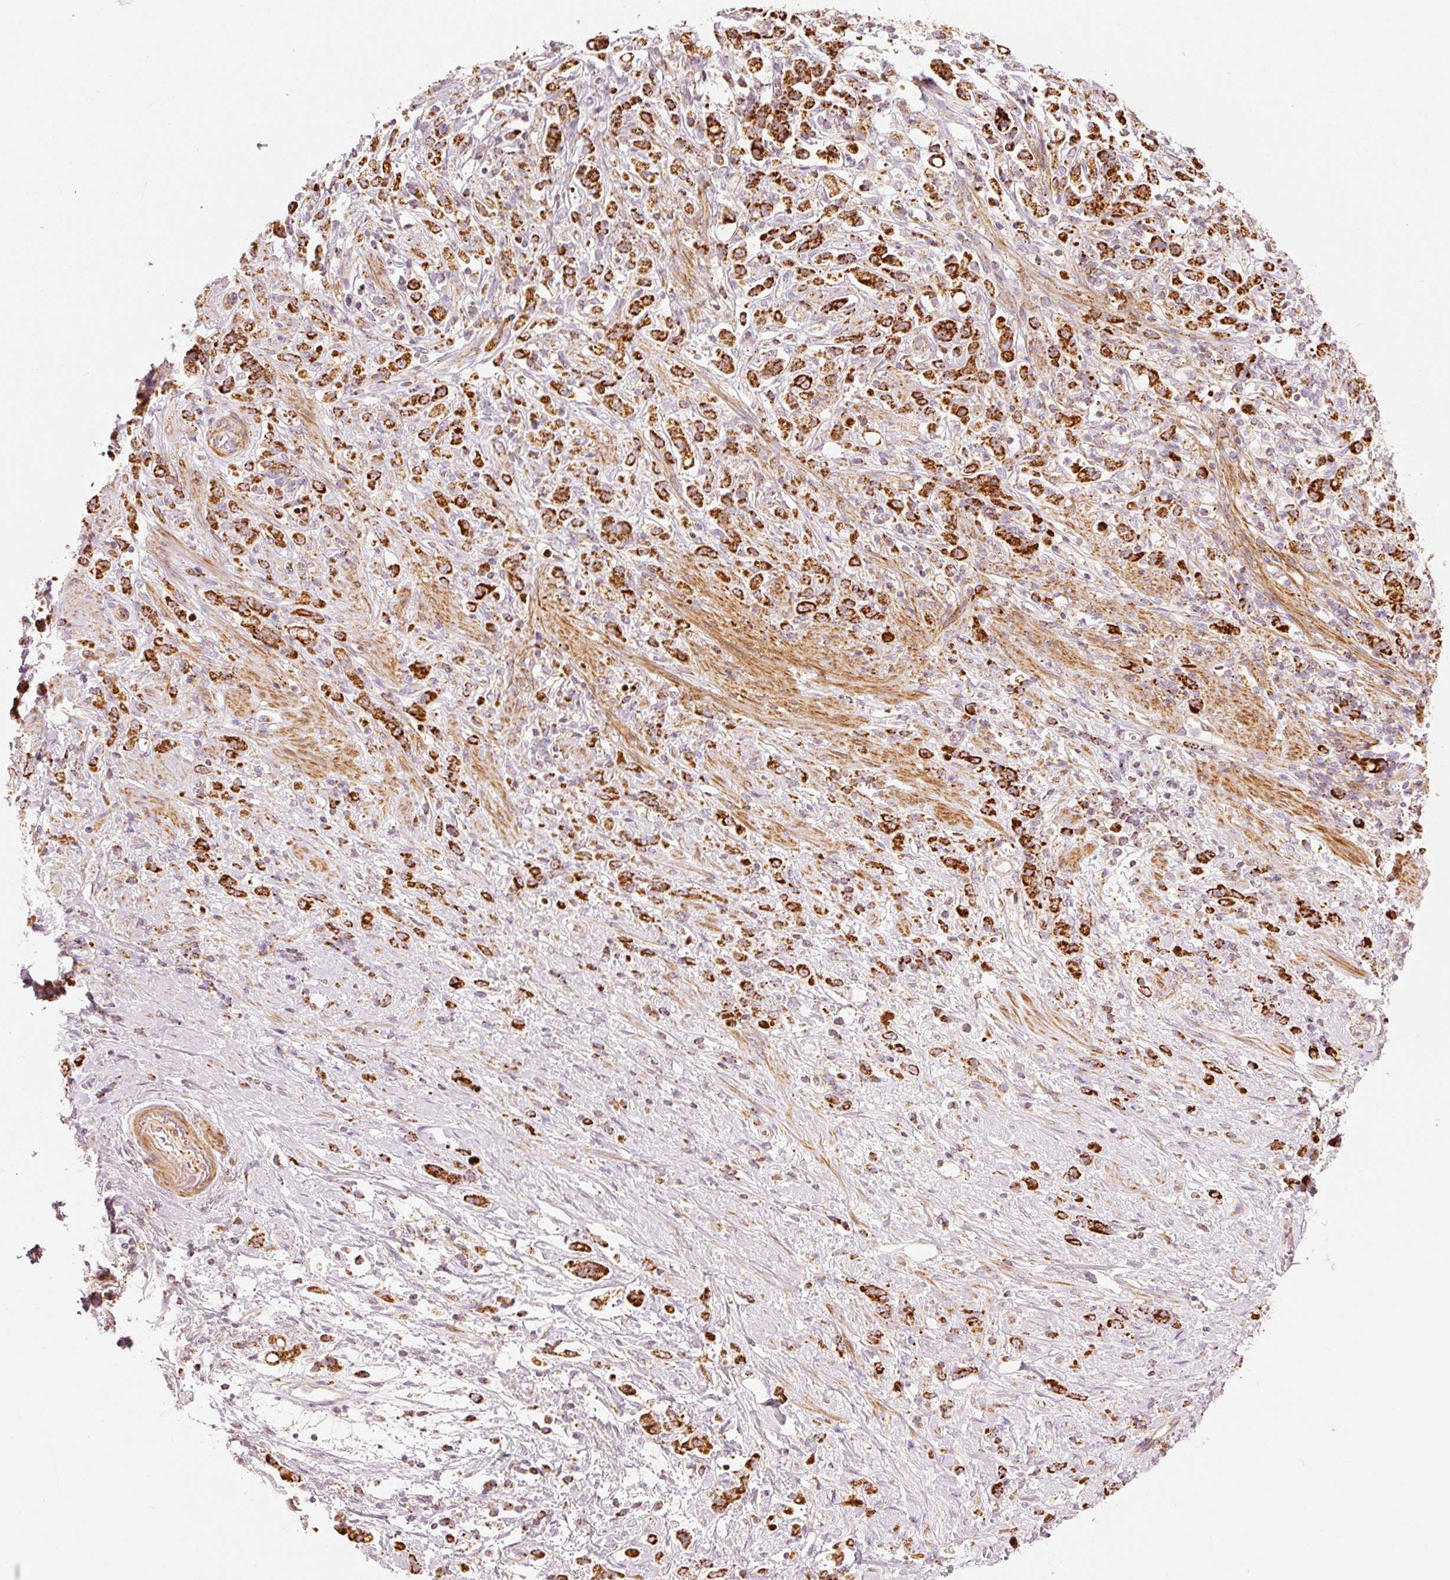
{"staining": {"intensity": "strong", "quantity": ">75%", "location": "cytoplasmic/membranous"}, "tissue": "stomach cancer", "cell_type": "Tumor cells", "image_type": "cancer", "snomed": [{"axis": "morphology", "description": "Adenocarcinoma, NOS"}, {"axis": "topography", "description": "Stomach"}], "caption": "Adenocarcinoma (stomach) stained for a protein demonstrates strong cytoplasmic/membranous positivity in tumor cells.", "gene": "C17orf98", "patient": {"sex": "female", "age": 60}}